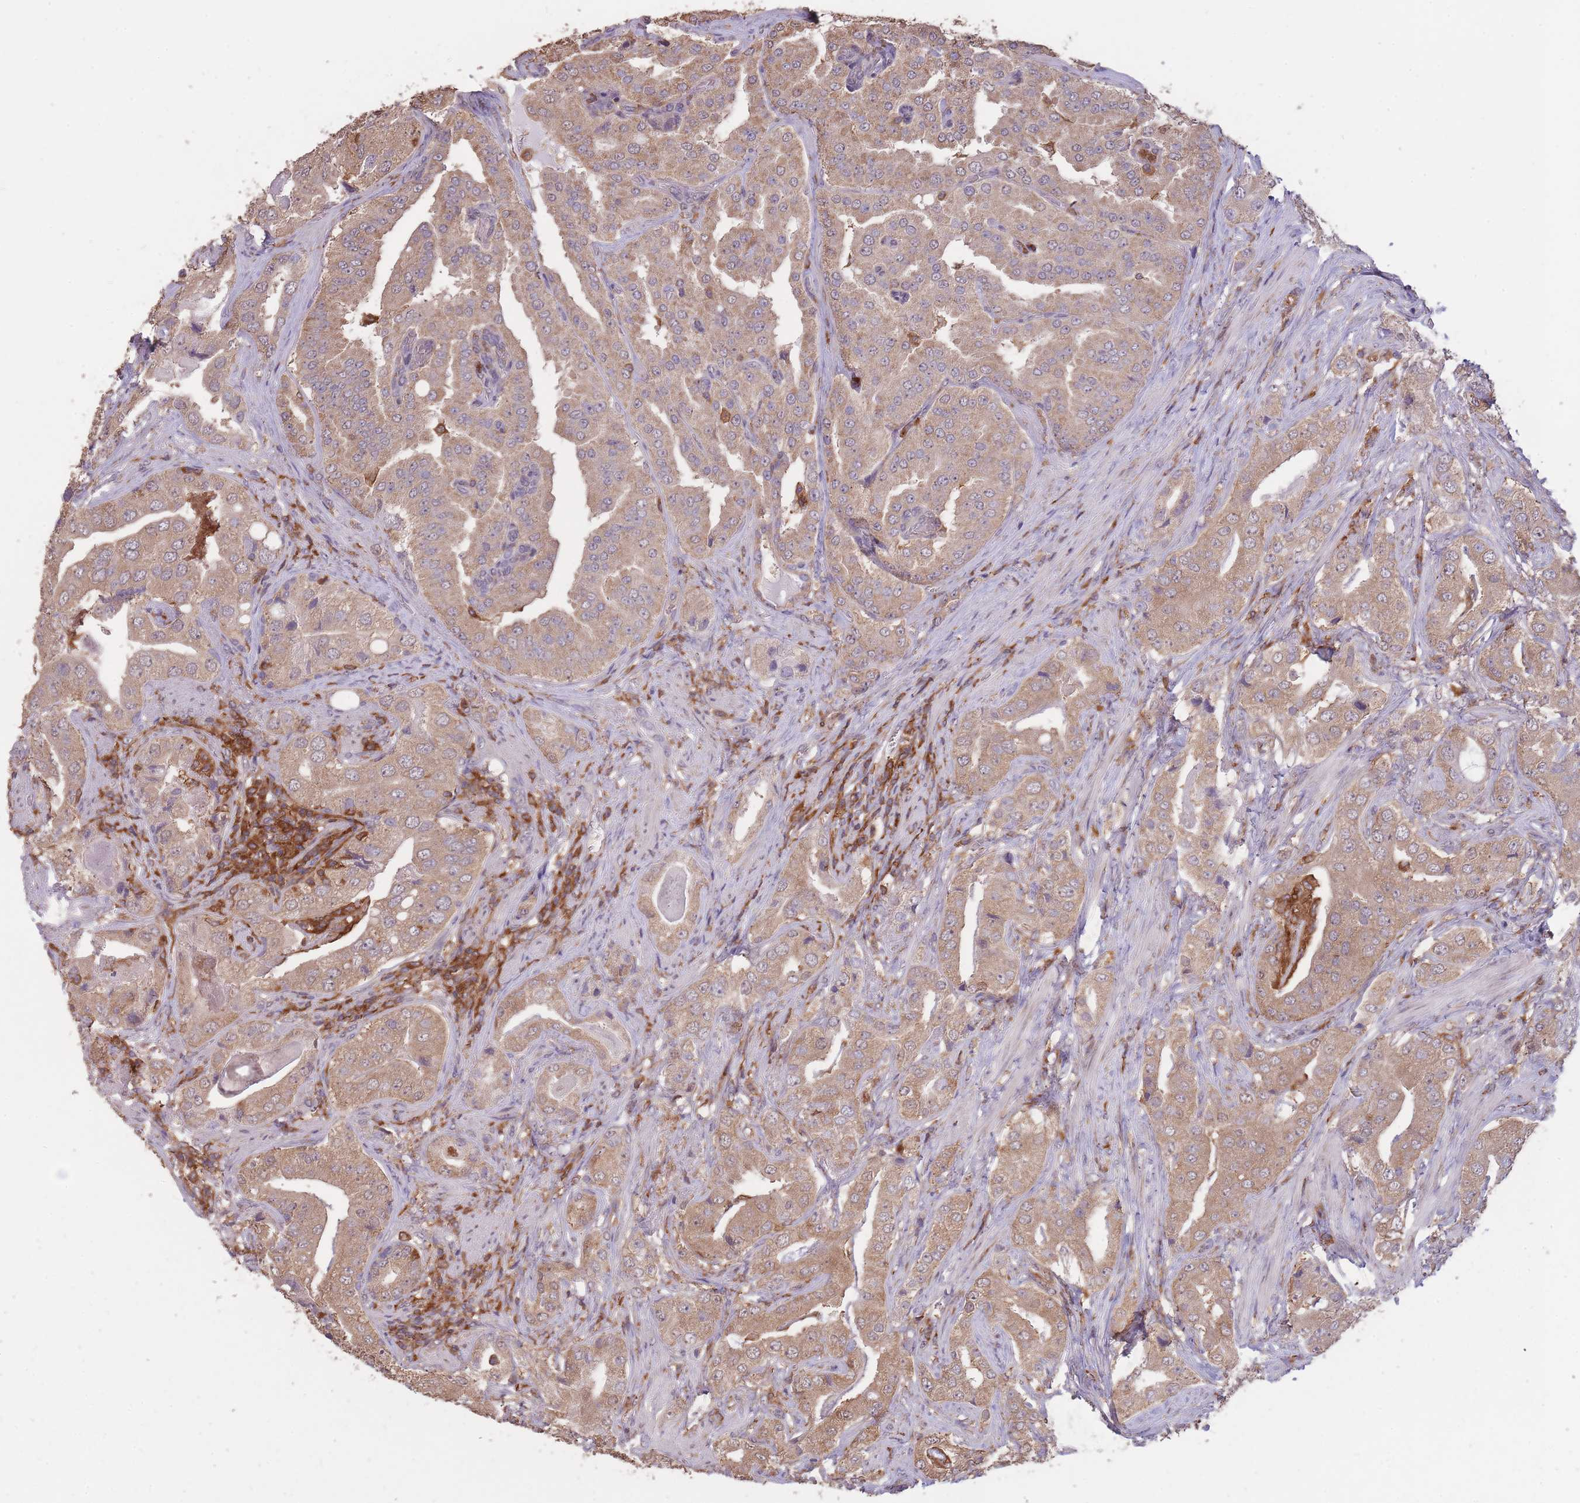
{"staining": {"intensity": "moderate", "quantity": ">75%", "location": "cytoplasmic/membranous"}, "tissue": "prostate cancer", "cell_type": "Tumor cells", "image_type": "cancer", "snomed": [{"axis": "morphology", "description": "Adenocarcinoma, High grade"}, {"axis": "topography", "description": "Prostate"}], "caption": "Immunohistochemistry of human prostate cancer exhibits medium levels of moderate cytoplasmic/membranous staining in about >75% of tumor cells.", "gene": "GMIP", "patient": {"sex": "male", "age": 63}}